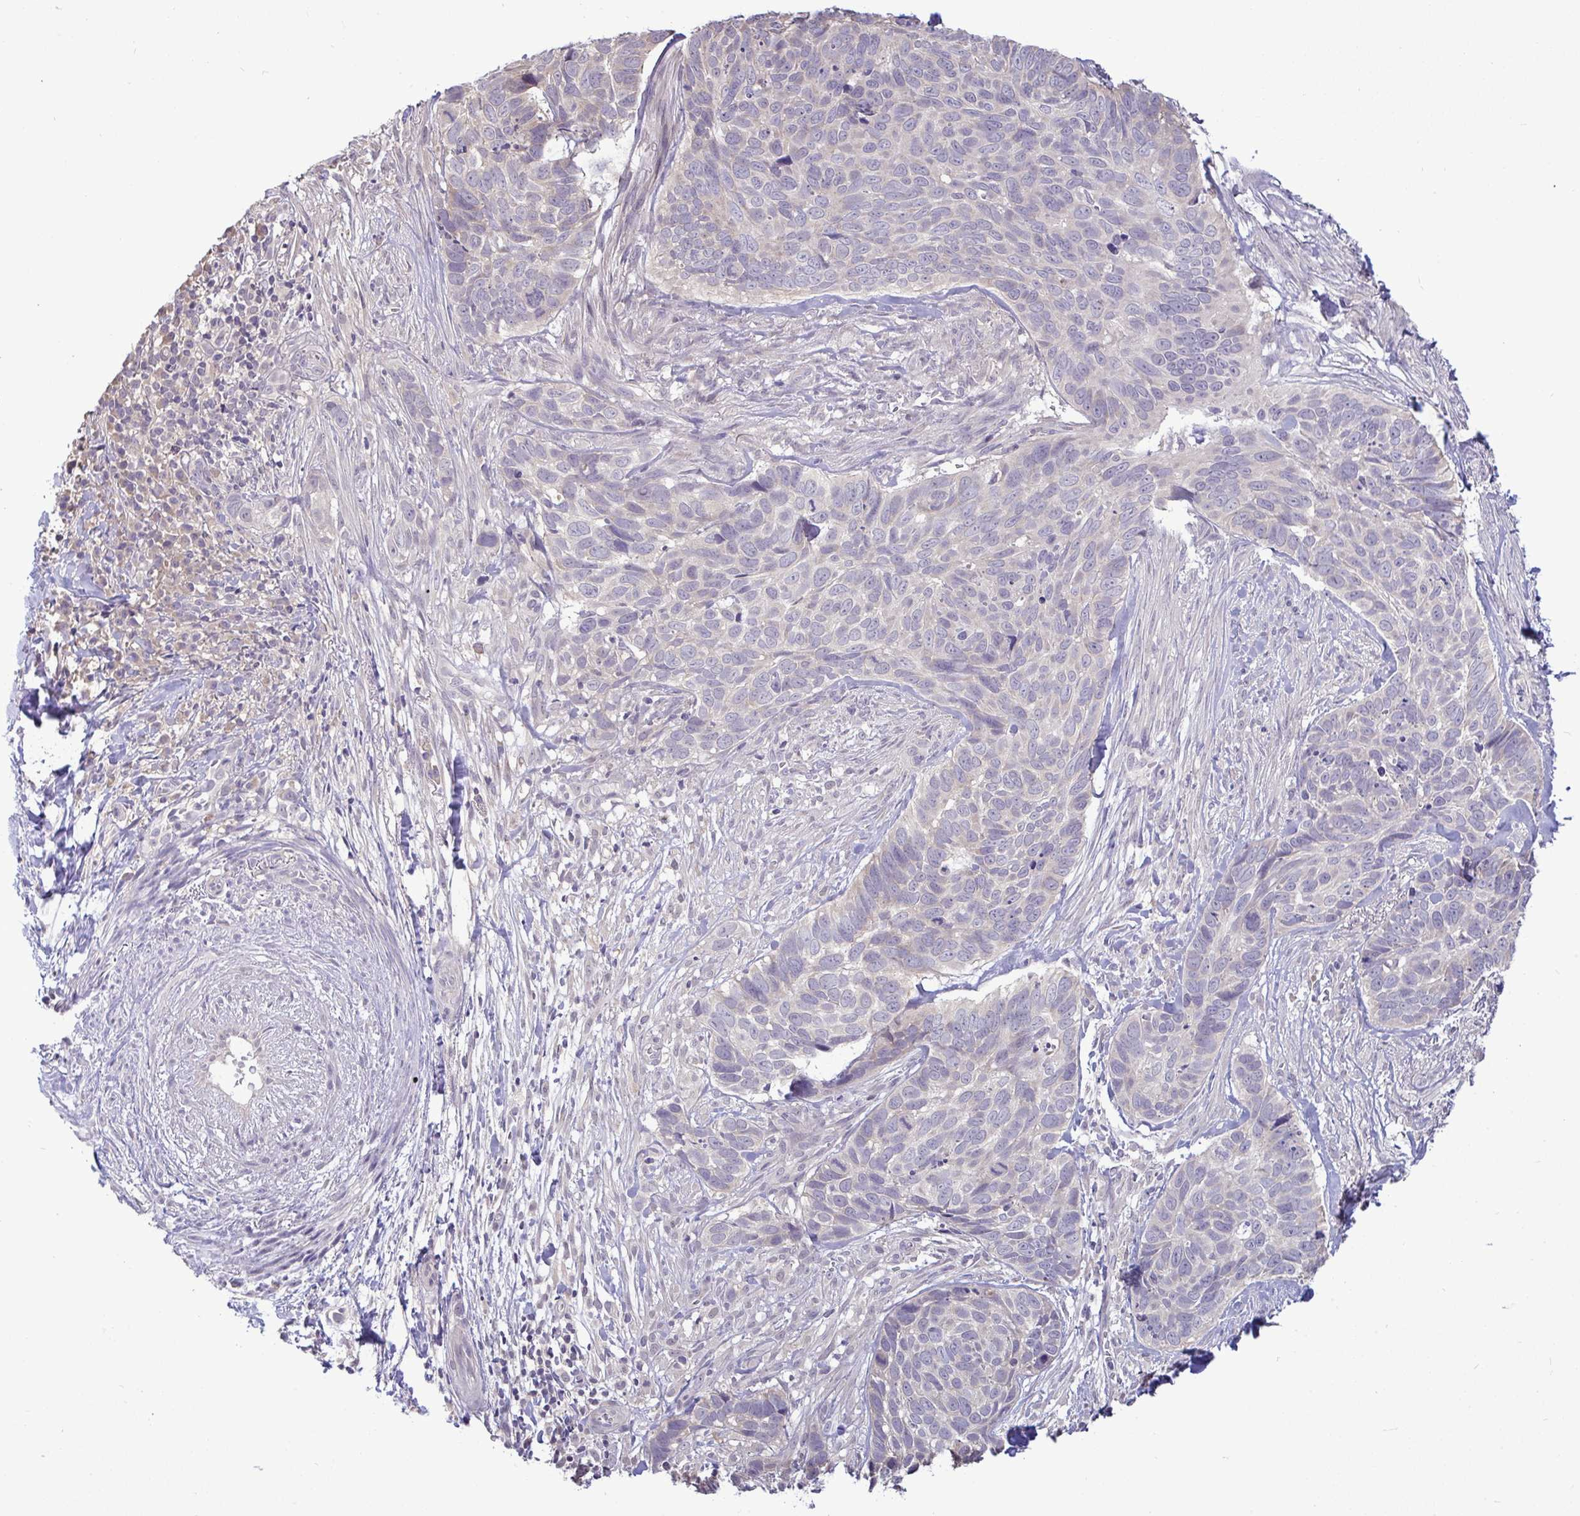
{"staining": {"intensity": "negative", "quantity": "none", "location": "none"}, "tissue": "skin cancer", "cell_type": "Tumor cells", "image_type": "cancer", "snomed": [{"axis": "morphology", "description": "Basal cell carcinoma"}, {"axis": "topography", "description": "Skin"}], "caption": "Skin cancer was stained to show a protein in brown. There is no significant expression in tumor cells.", "gene": "TMEM41A", "patient": {"sex": "female", "age": 82}}